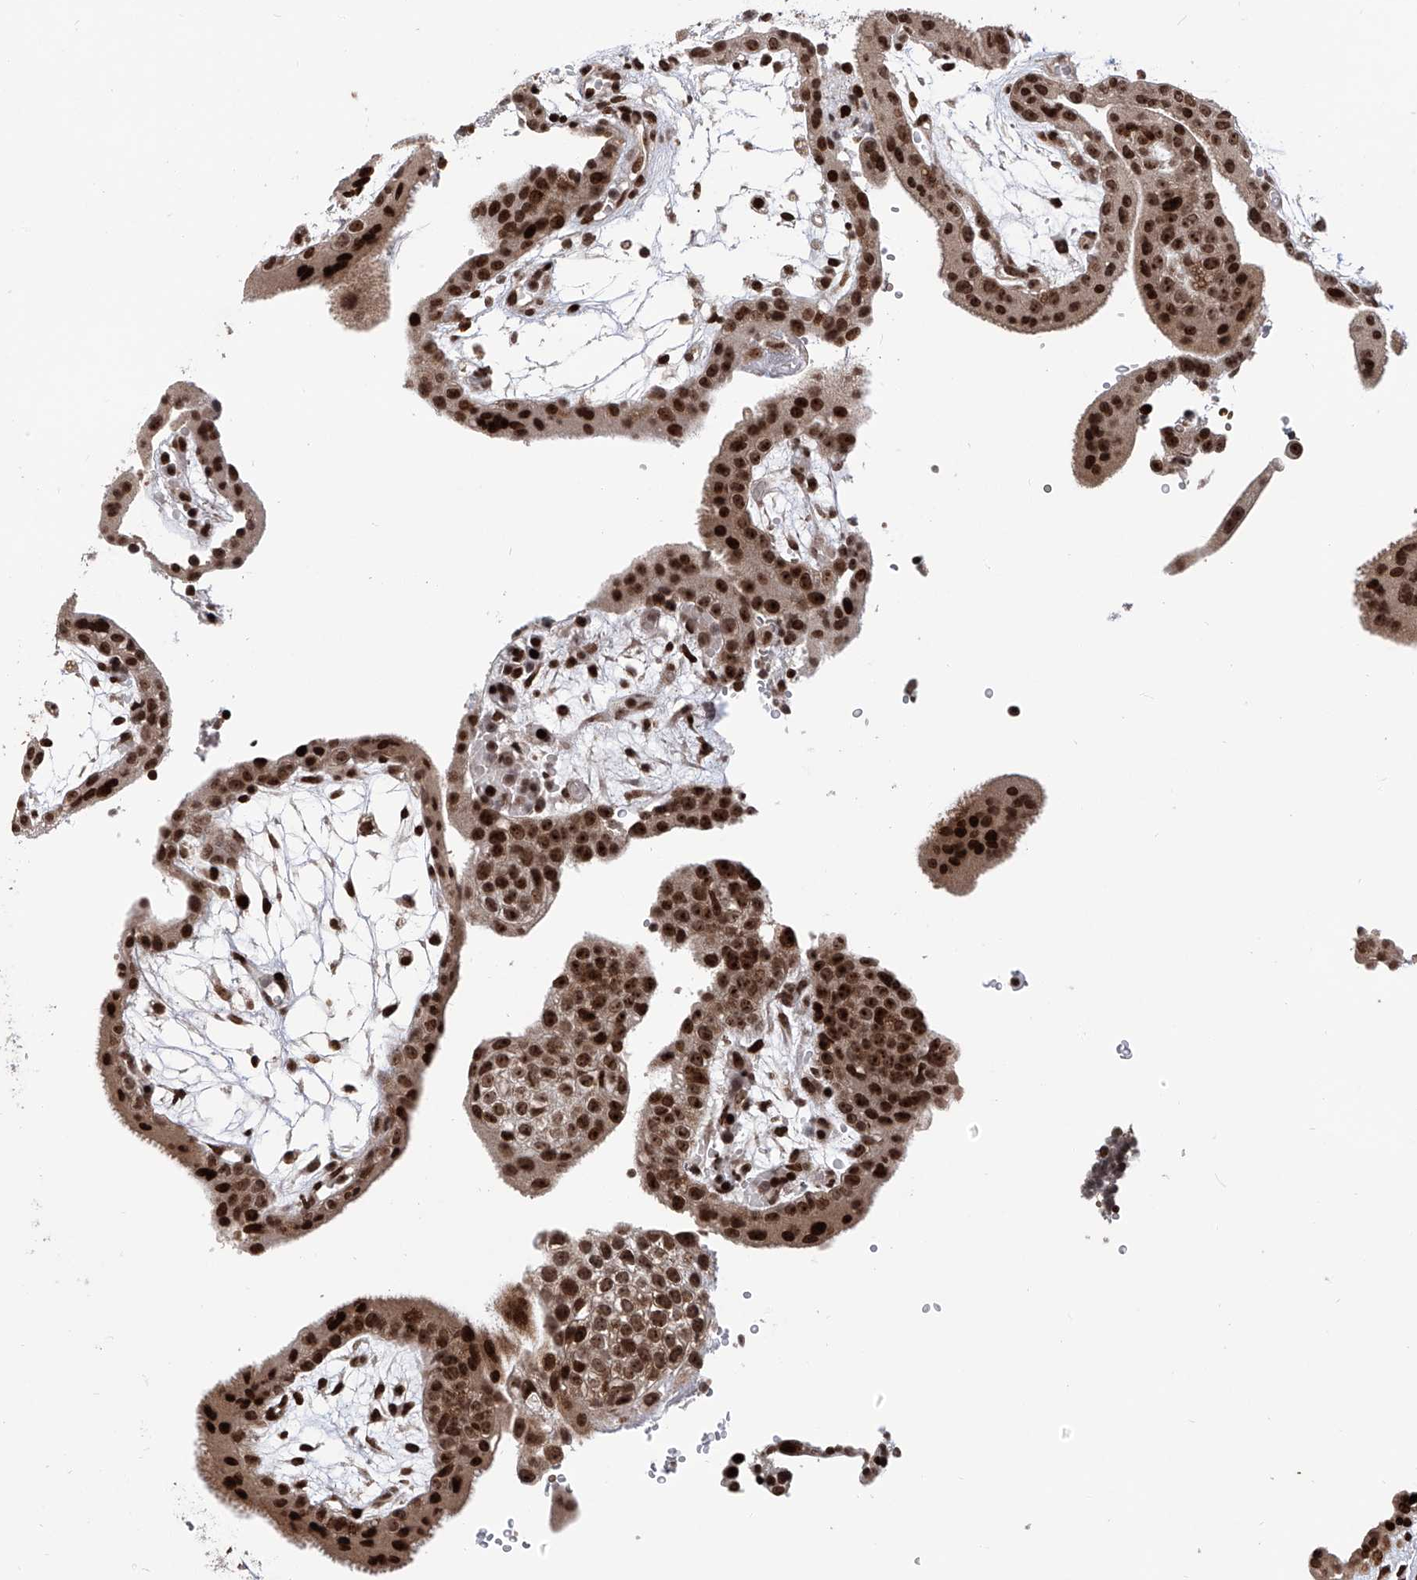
{"staining": {"intensity": "strong", "quantity": ">75%", "location": "cytoplasmic/membranous,nuclear"}, "tissue": "placenta", "cell_type": "Decidual cells", "image_type": "normal", "snomed": [{"axis": "morphology", "description": "Normal tissue, NOS"}, {"axis": "topography", "description": "Placenta"}], "caption": "Immunohistochemical staining of benign placenta displays strong cytoplasmic/membranous,nuclear protein expression in approximately >75% of decidual cells. Immunohistochemistry stains the protein in brown and the nuclei are stained blue.", "gene": "PAK1IP1", "patient": {"sex": "female", "age": 18}}